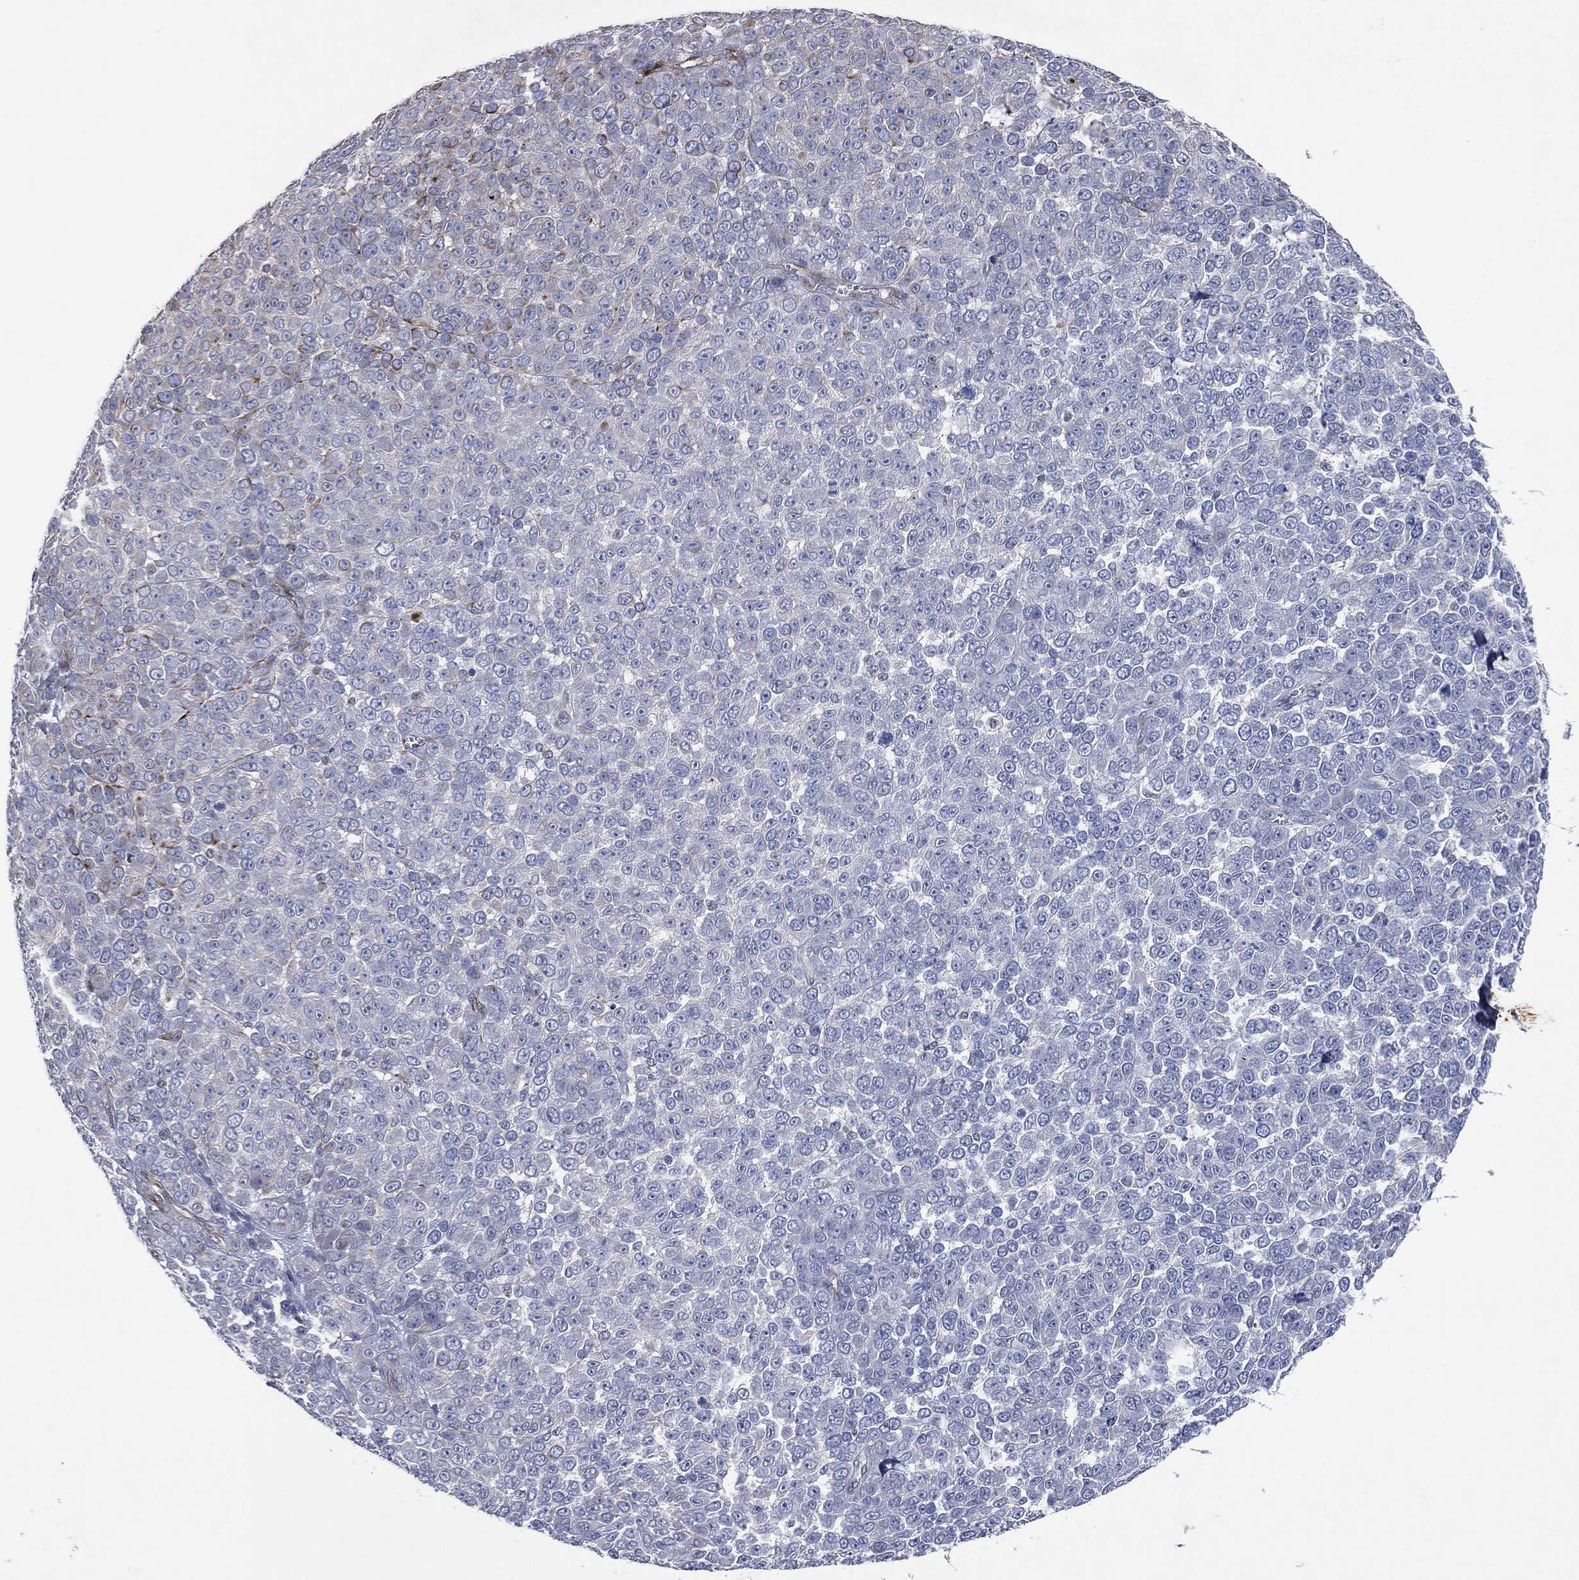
{"staining": {"intensity": "negative", "quantity": "none", "location": "none"}, "tissue": "melanoma", "cell_type": "Tumor cells", "image_type": "cancer", "snomed": [{"axis": "morphology", "description": "Malignant melanoma, NOS"}, {"axis": "topography", "description": "Skin"}], "caption": "Immunohistochemistry image of neoplastic tissue: malignant melanoma stained with DAB displays no significant protein staining in tumor cells.", "gene": "FLI1", "patient": {"sex": "female", "age": 95}}